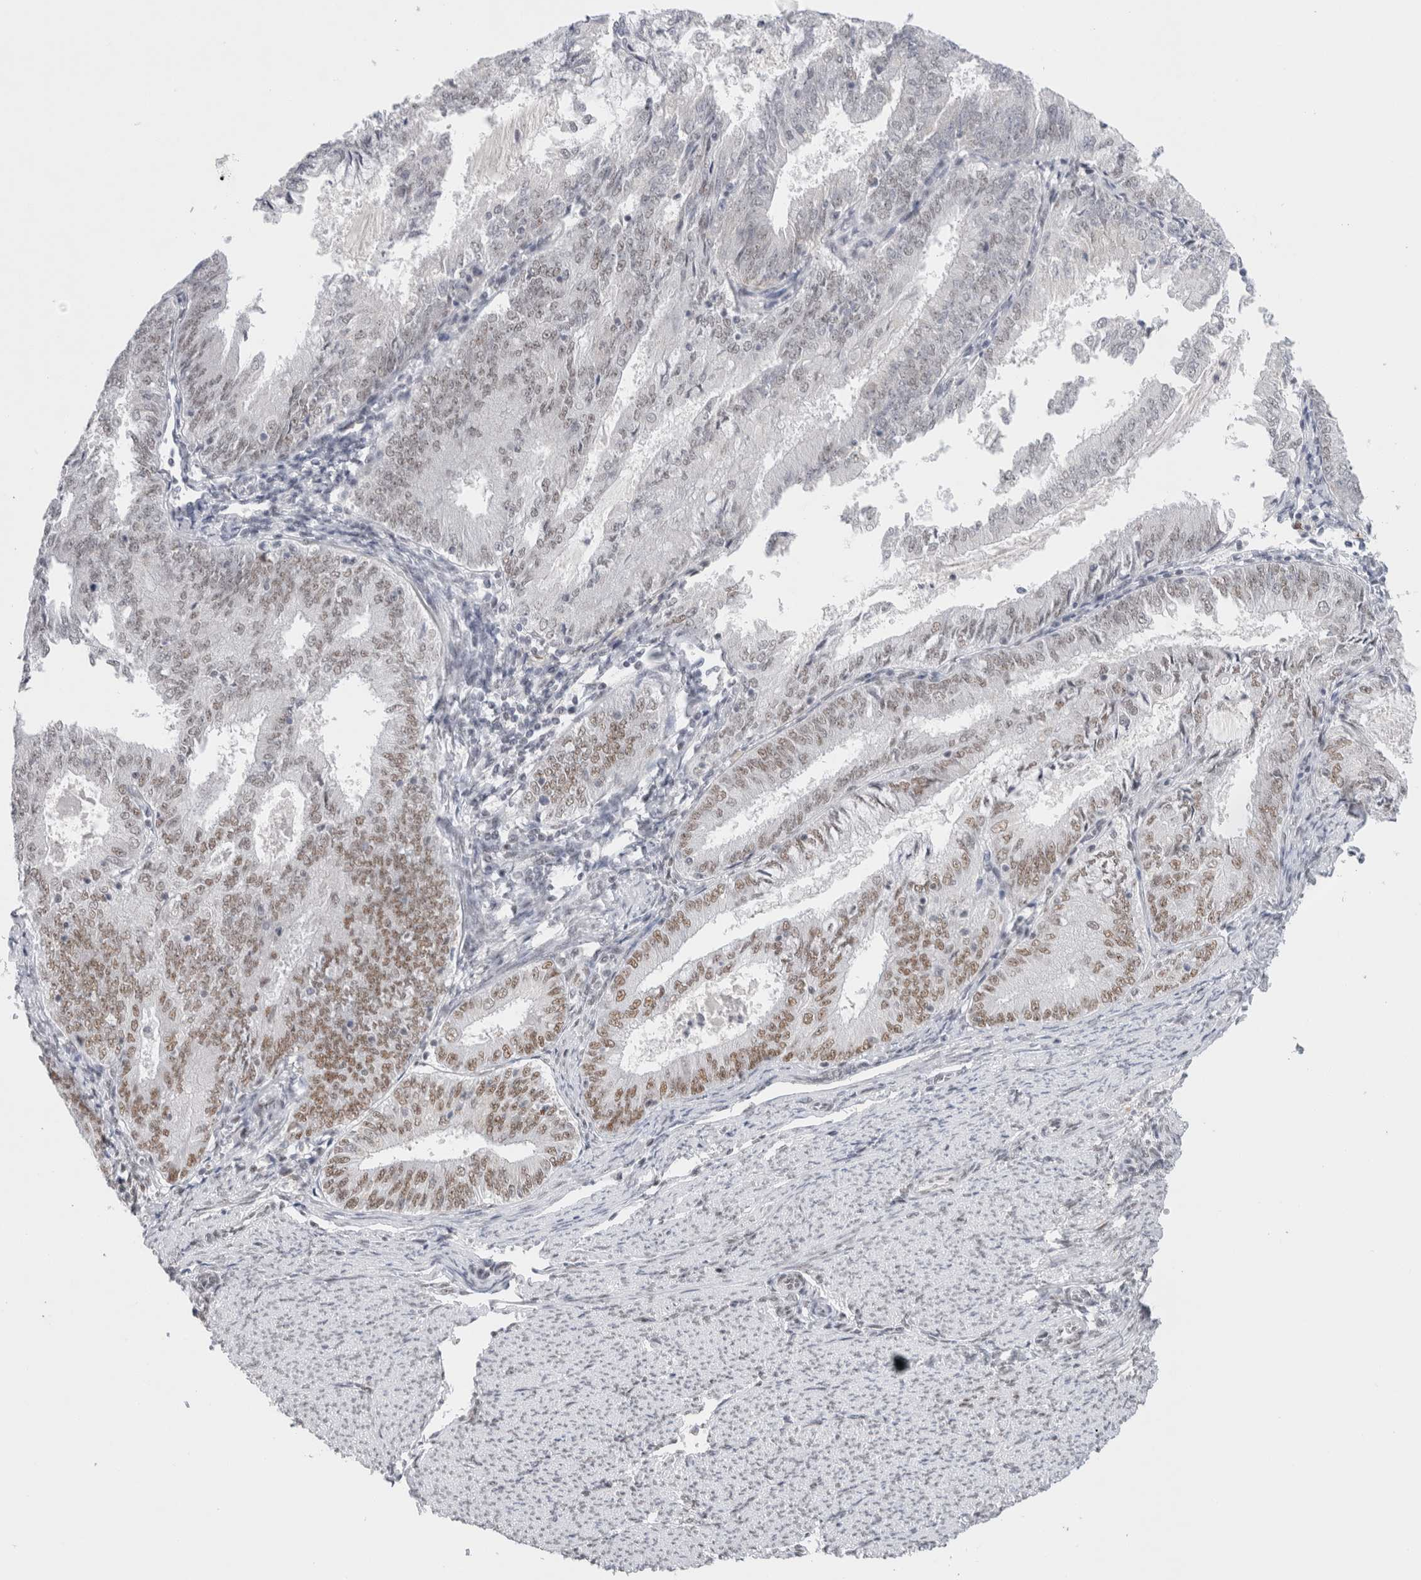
{"staining": {"intensity": "moderate", "quantity": ">75%", "location": "nuclear"}, "tissue": "endometrial cancer", "cell_type": "Tumor cells", "image_type": "cancer", "snomed": [{"axis": "morphology", "description": "Adenocarcinoma, NOS"}, {"axis": "topography", "description": "Endometrium"}], "caption": "IHC histopathology image of neoplastic tissue: human adenocarcinoma (endometrial) stained using immunohistochemistry displays medium levels of moderate protein expression localized specifically in the nuclear of tumor cells, appearing as a nuclear brown color.", "gene": "COPS7A", "patient": {"sex": "female", "age": 57}}